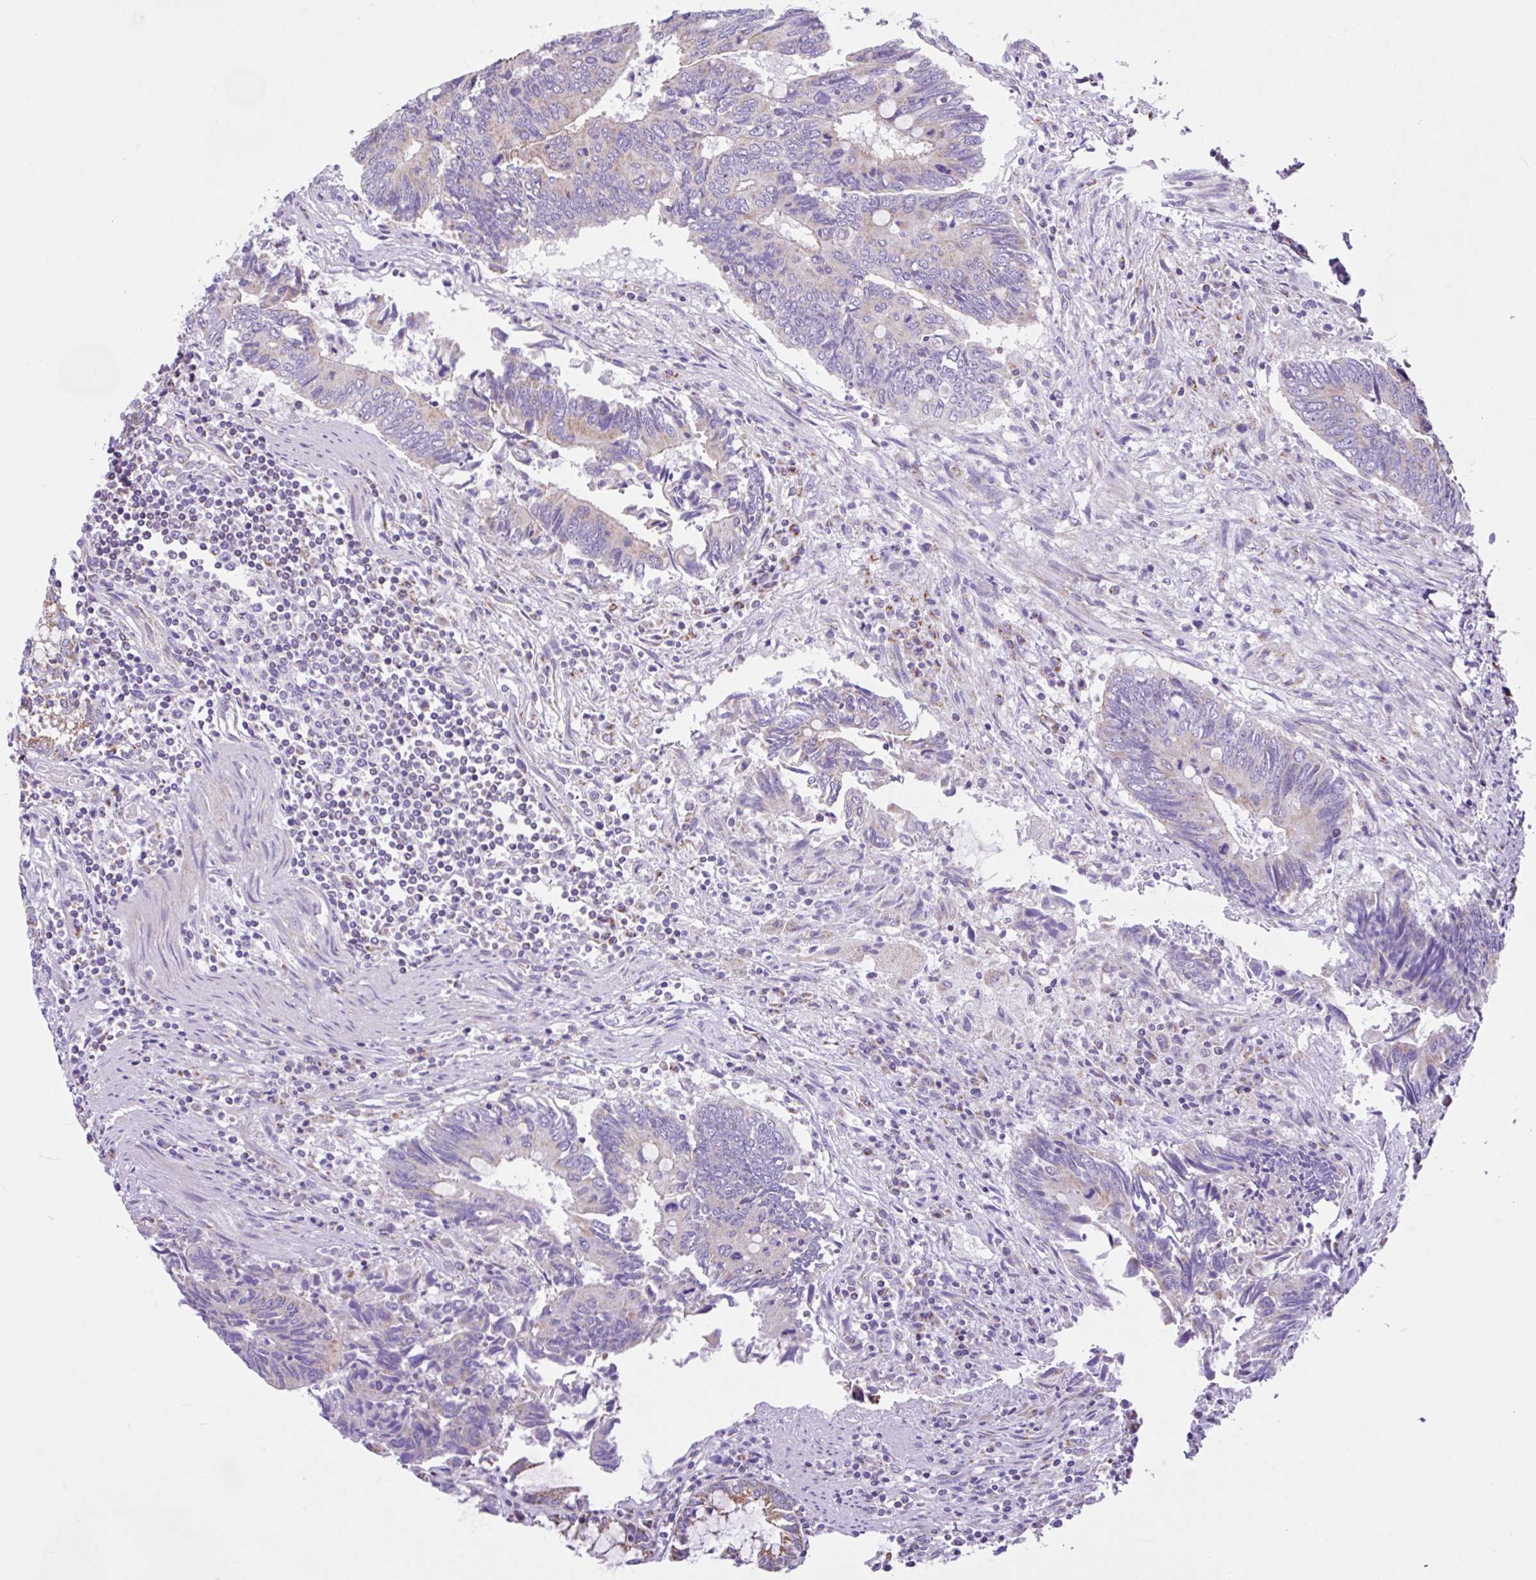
{"staining": {"intensity": "weak", "quantity": "<25%", "location": "cytoplasmic/membranous"}, "tissue": "colorectal cancer", "cell_type": "Tumor cells", "image_type": "cancer", "snomed": [{"axis": "morphology", "description": "Adenocarcinoma, NOS"}, {"axis": "topography", "description": "Colon"}], "caption": "Tumor cells are negative for brown protein staining in adenocarcinoma (colorectal).", "gene": "NDUFS2", "patient": {"sex": "male", "age": 87}}